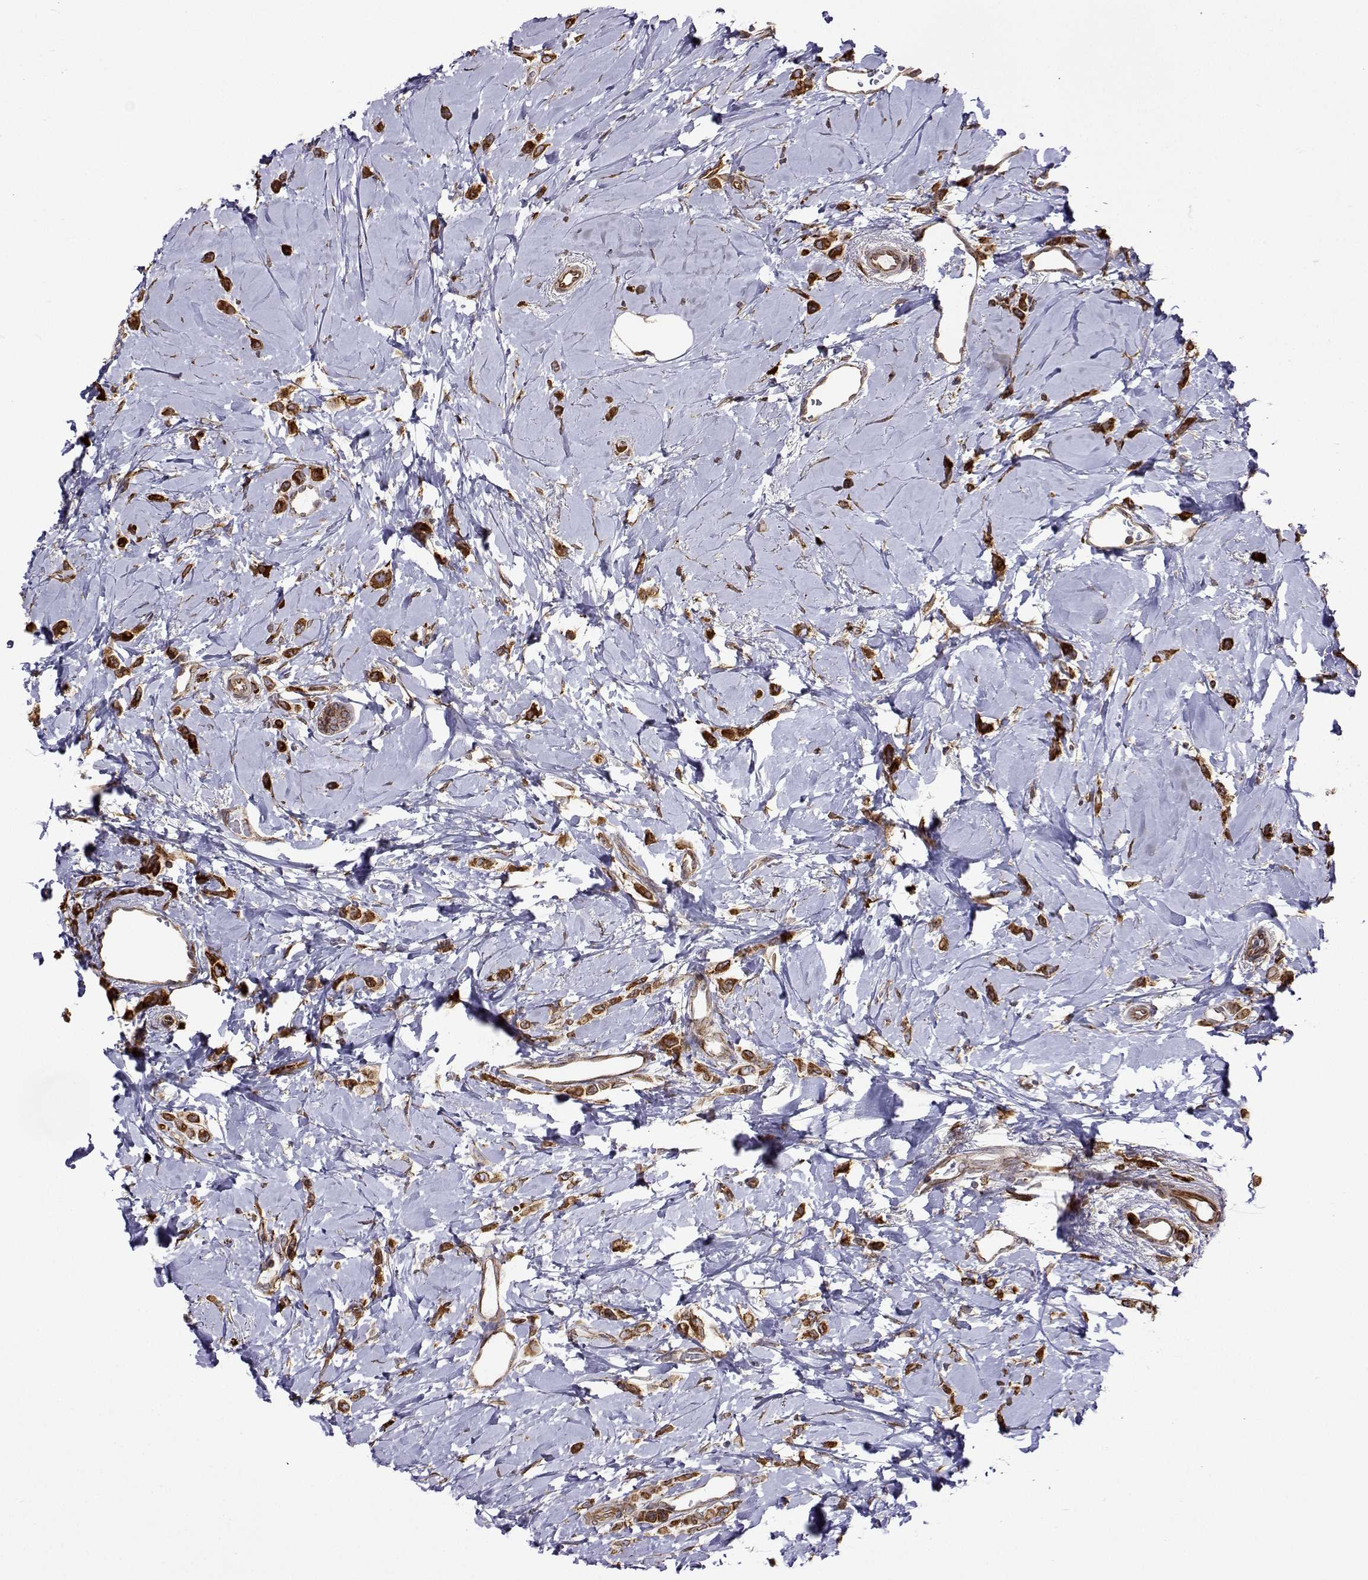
{"staining": {"intensity": "strong", "quantity": ">75%", "location": "cytoplasmic/membranous"}, "tissue": "breast cancer", "cell_type": "Tumor cells", "image_type": "cancer", "snomed": [{"axis": "morphology", "description": "Lobular carcinoma"}, {"axis": "topography", "description": "Breast"}], "caption": "An immunohistochemistry micrograph of neoplastic tissue is shown. Protein staining in brown shows strong cytoplasmic/membranous positivity in breast cancer within tumor cells.", "gene": "PGRMC2", "patient": {"sex": "female", "age": 66}}